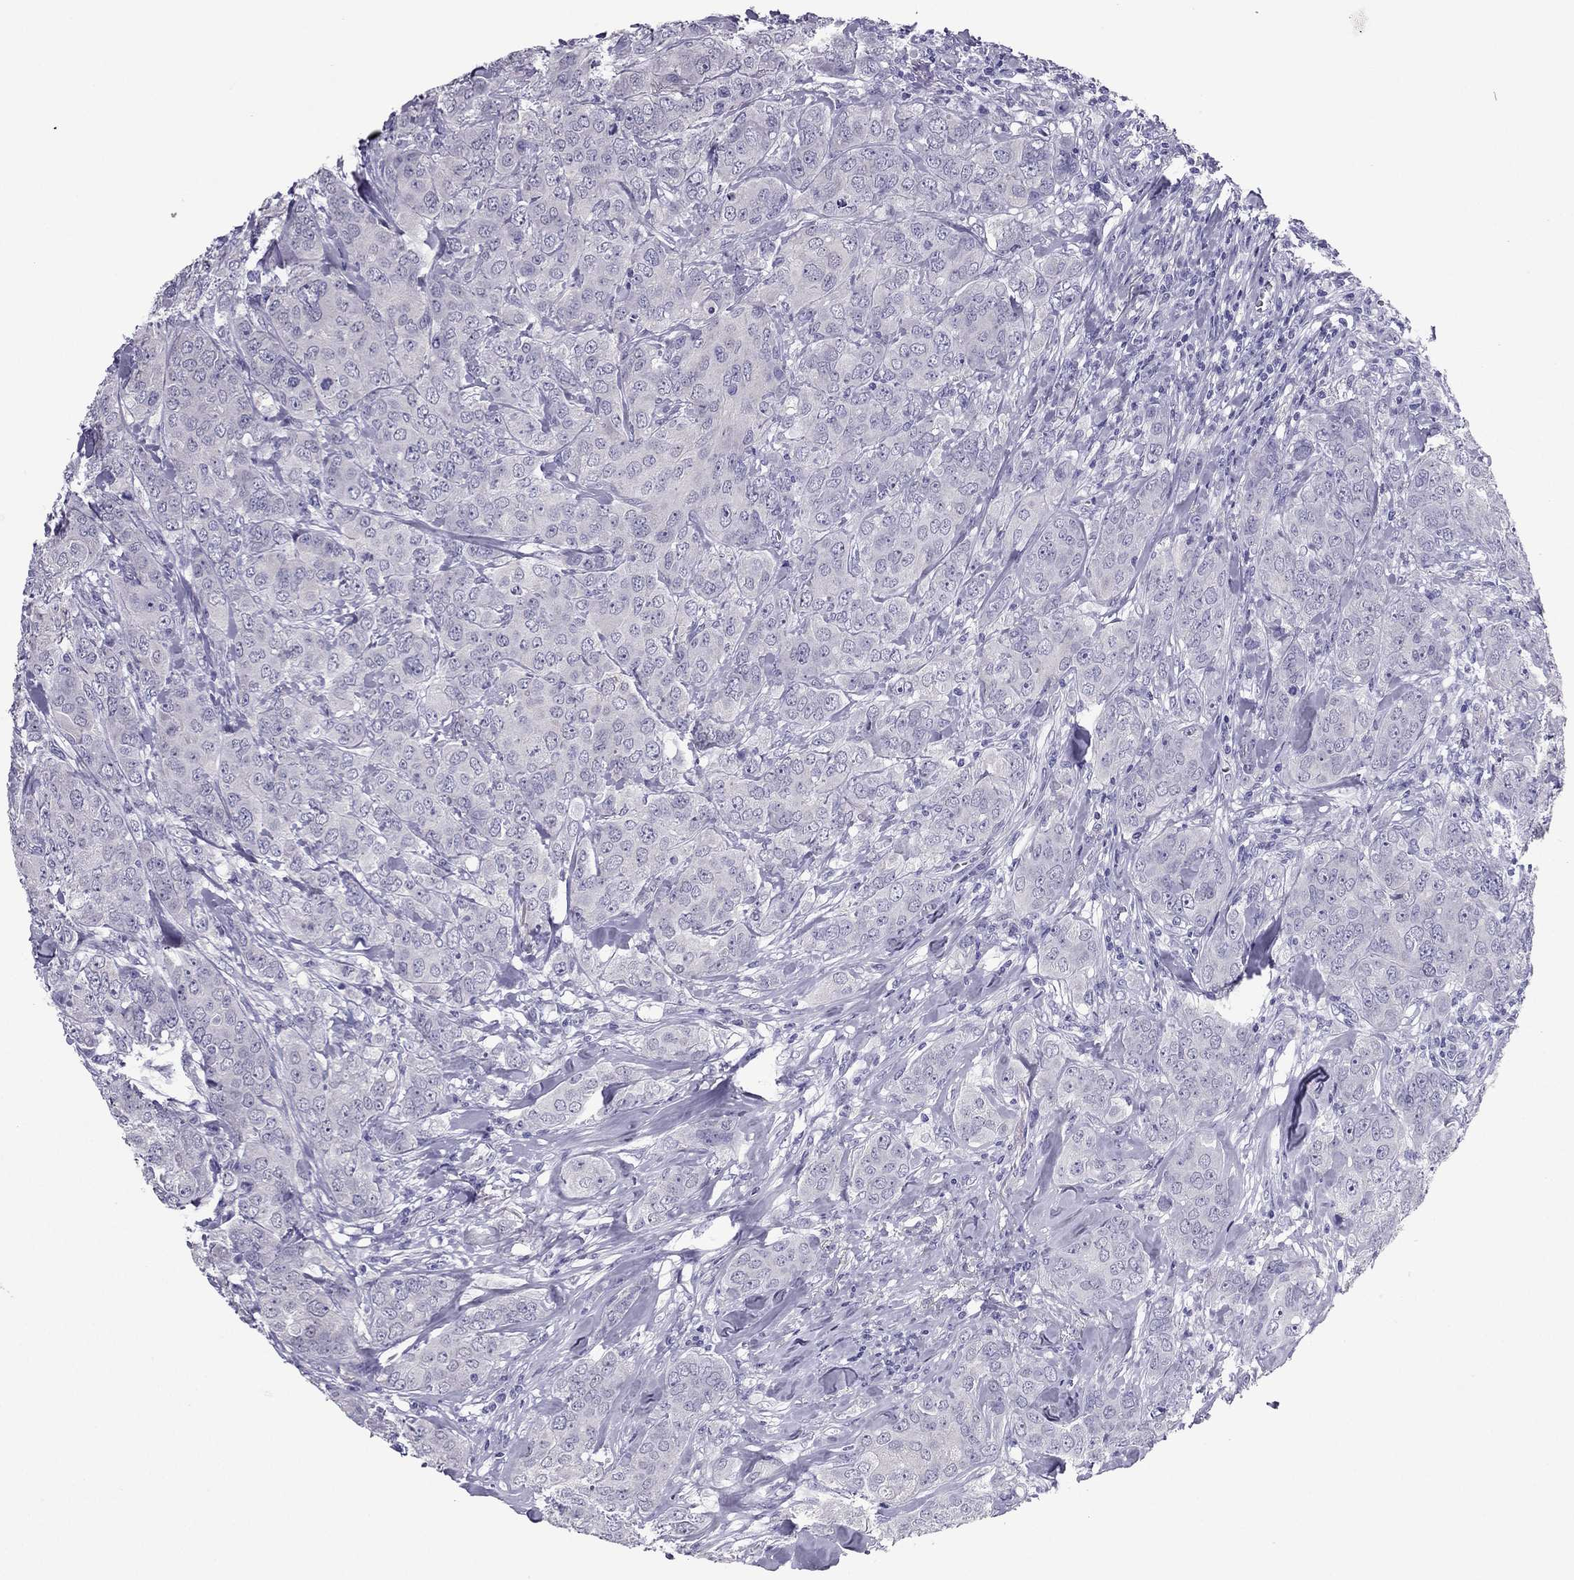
{"staining": {"intensity": "negative", "quantity": "none", "location": "none"}, "tissue": "breast cancer", "cell_type": "Tumor cells", "image_type": "cancer", "snomed": [{"axis": "morphology", "description": "Duct carcinoma"}, {"axis": "topography", "description": "Breast"}], "caption": "This is a histopathology image of IHC staining of intraductal carcinoma (breast), which shows no positivity in tumor cells.", "gene": "PDE6A", "patient": {"sex": "female", "age": 43}}